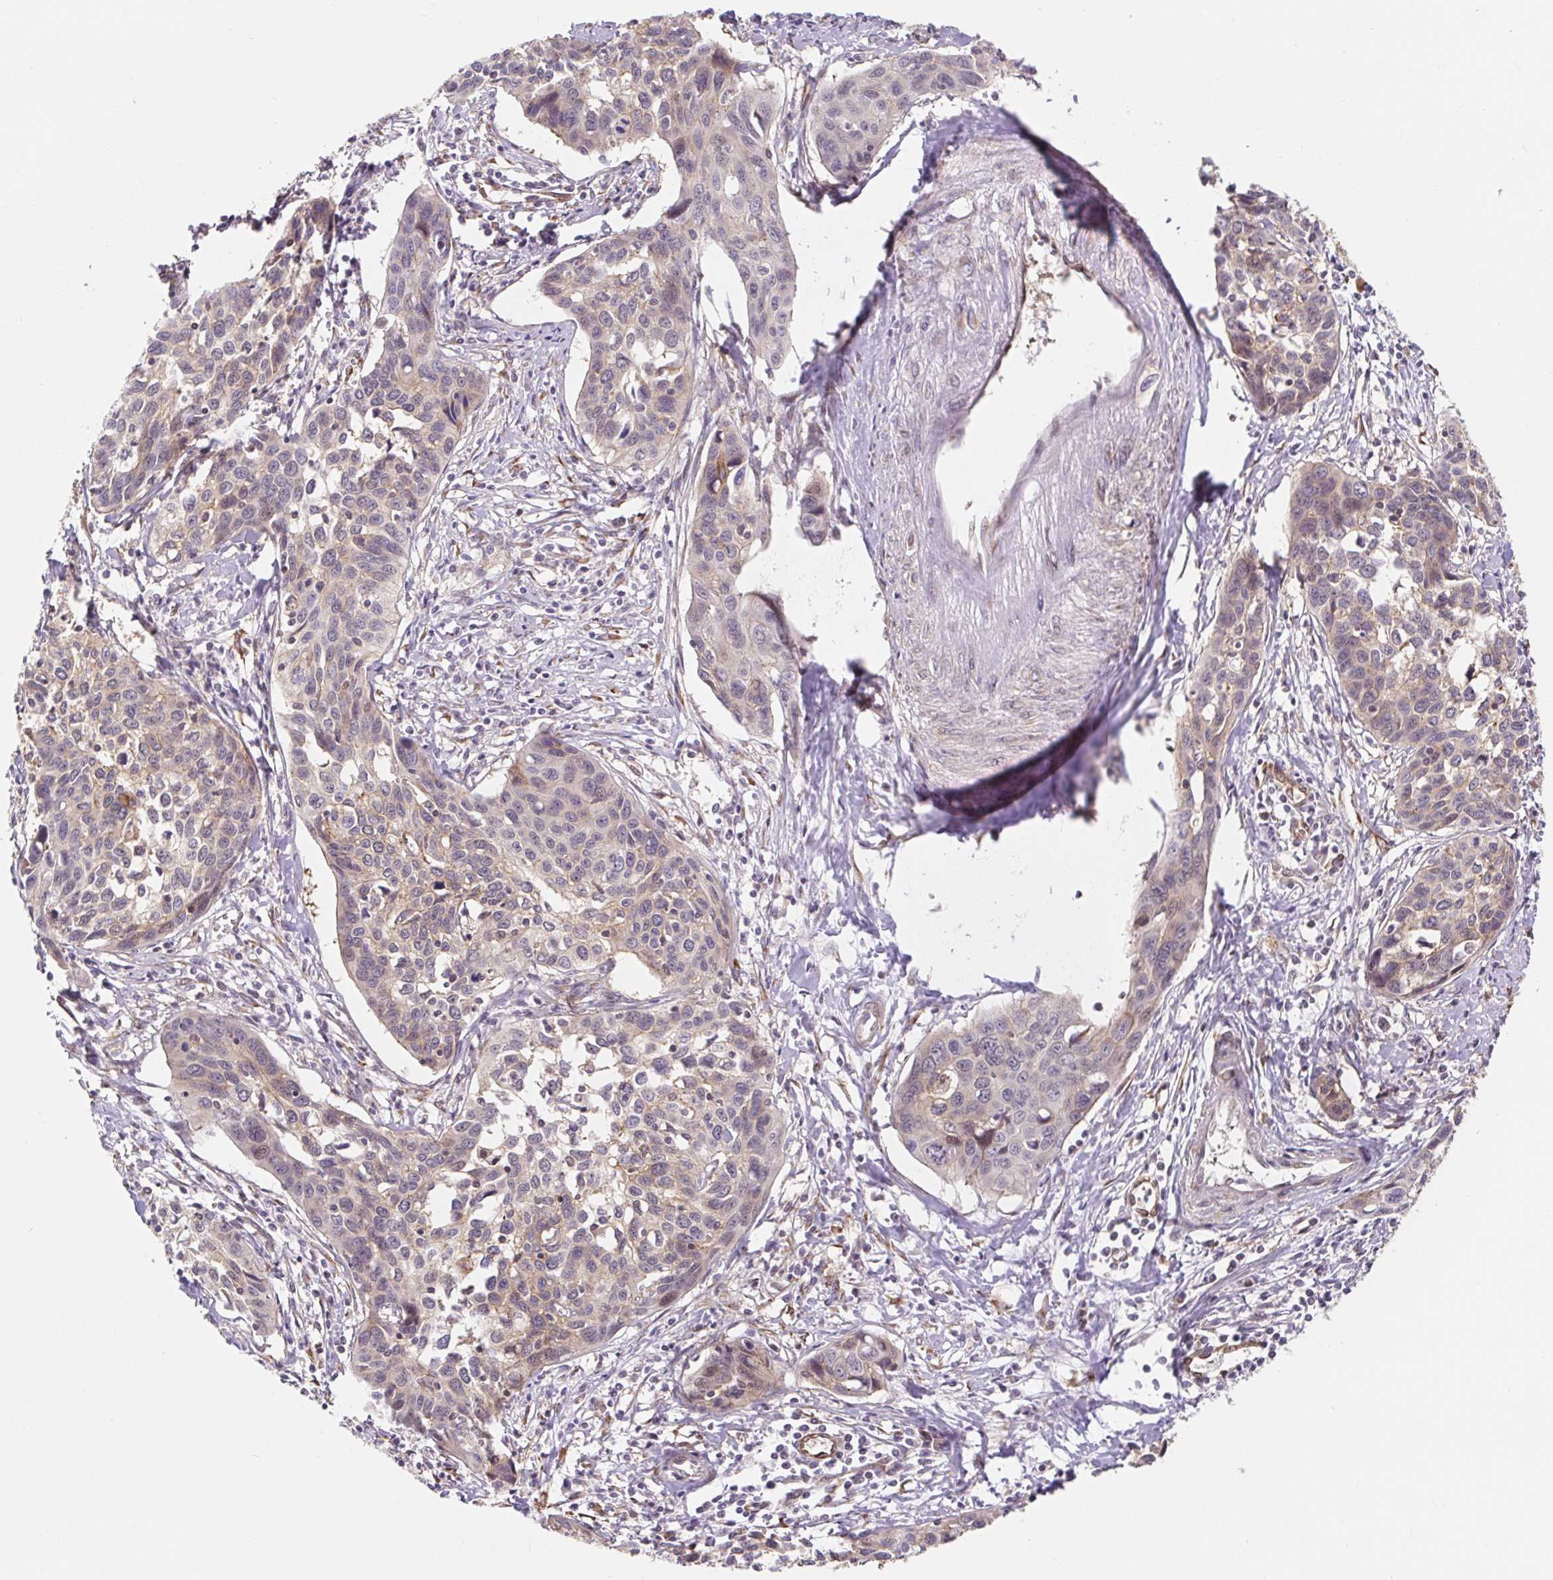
{"staining": {"intensity": "weak", "quantity": "<25%", "location": "cytoplasmic/membranous"}, "tissue": "cervical cancer", "cell_type": "Tumor cells", "image_type": "cancer", "snomed": [{"axis": "morphology", "description": "Squamous cell carcinoma, NOS"}, {"axis": "topography", "description": "Cervix"}], "caption": "An image of human cervical cancer (squamous cell carcinoma) is negative for staining in tumor cells.", "gene": "LYPD5", "patient": {"sex": "female", "age": 31}}